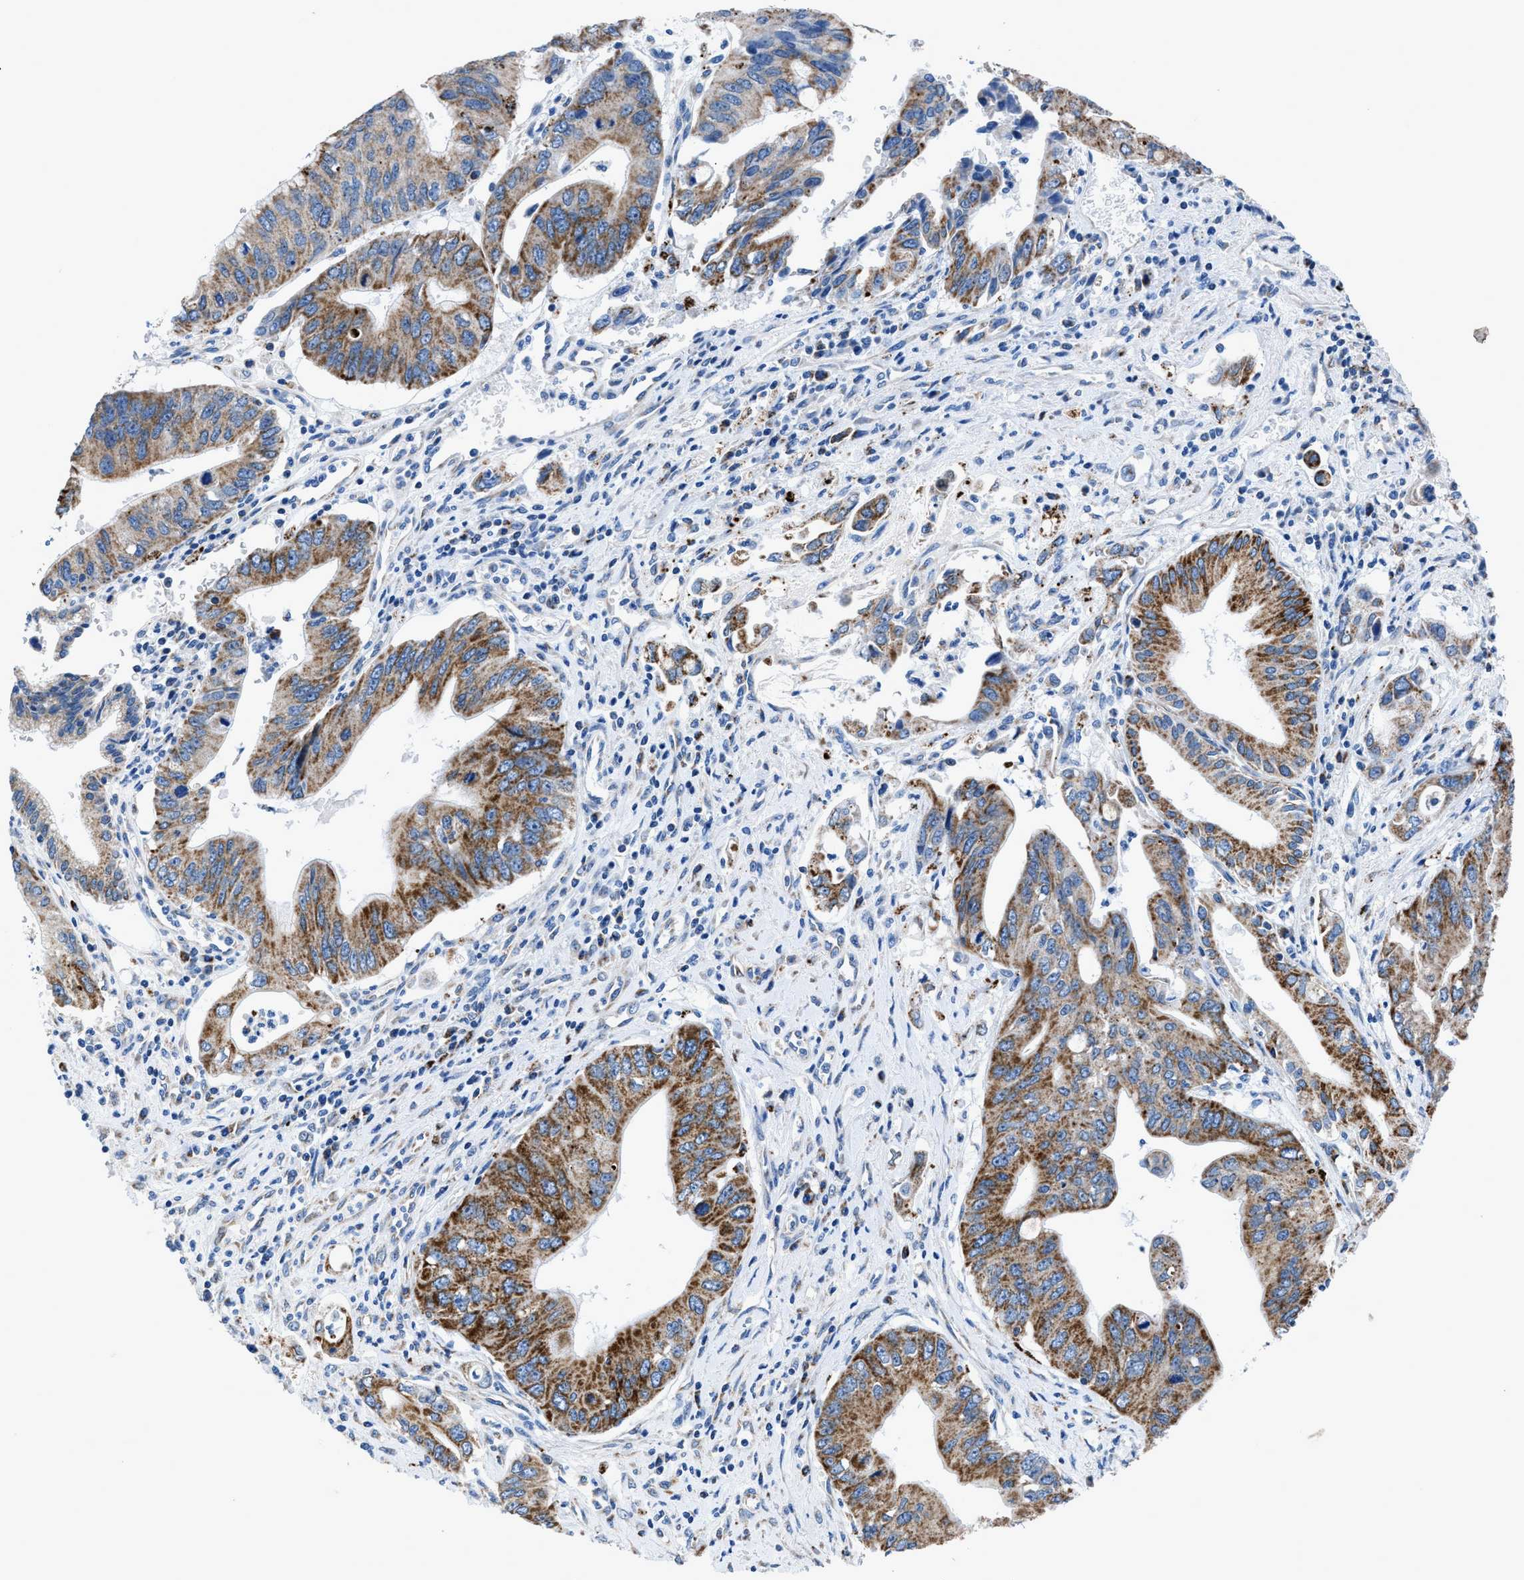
{"staining": {"intensity": "strong", "quantity": ">75%", "location": "cytoplasmic/membranous"}, "tissue": "pancreatic cancer", "cell_type": "Tumor cells", "image_type": "cancer", "snomed": [{"axis": "morphology", "description": "Adenocarcinoma, NOS"}, {"axis": "topography", "description": "Pancreas"}], "caption": "Protein expression analysis of pancreatic cancer exhibits strong cytoplasmic/membranous positivity in approximately >75% of tumor cells.", "gene": "ZDHHC3", "patient": {"sex": "female", "age": 73}}